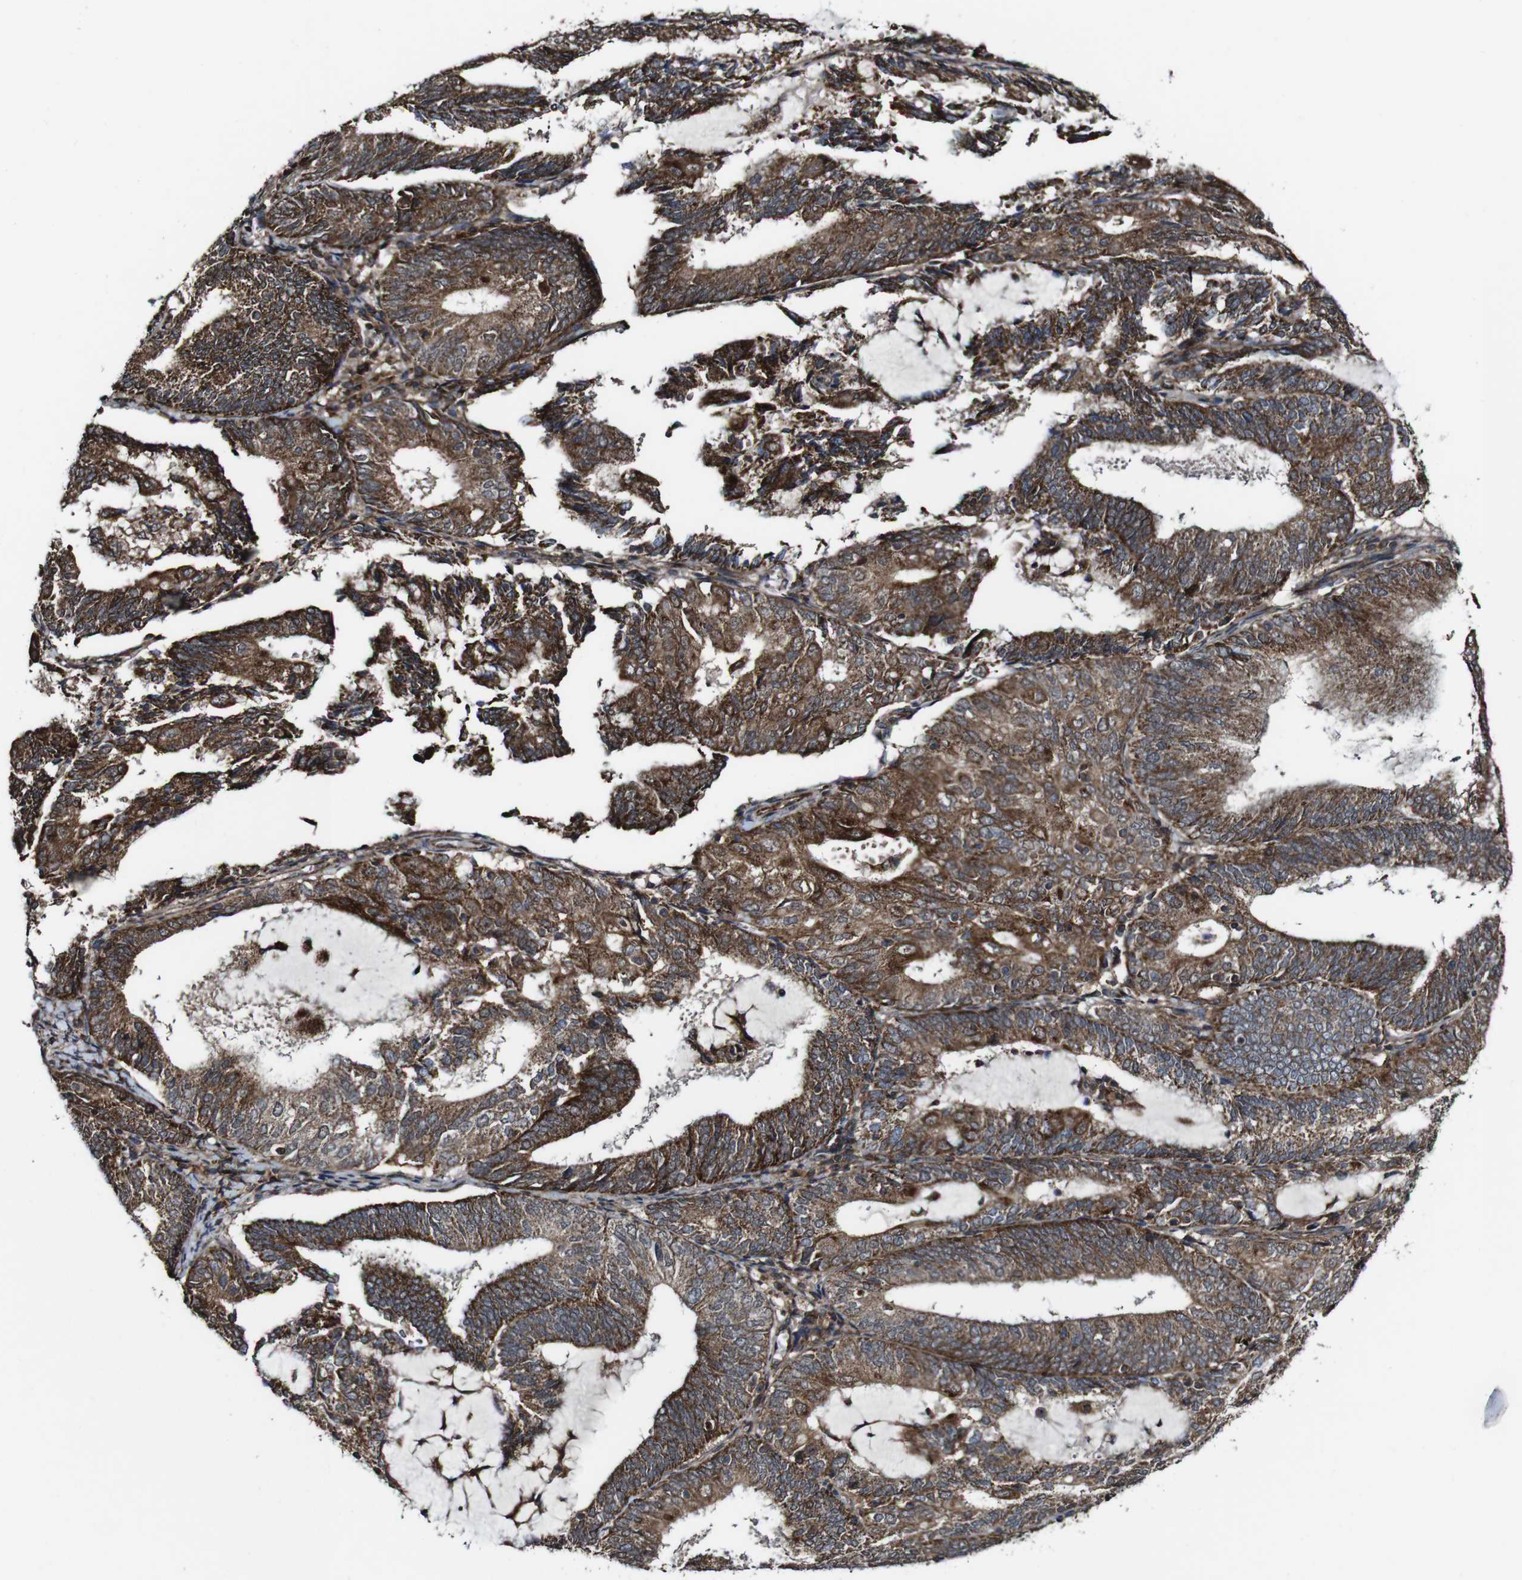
{"staining": {"intensity": "strong", "quantity": "25%-75%", "location": "cytoplasmic/membranous"}, "tissue": "endometrial cancer", "cell_type": "Tumor cells", "image_type": "cancer", "snomed": [{"axis": "morphology", "description": "Adenocarcinoma, NOS"}, {"axis": "topography", "description": "Endometrium"}], "caption": "This image exhibits immunohistochemistry (IHC) staining of endometrial cancer (adenocarcinoma), with high strong cytoplasmic/membranous staining in about 25%-75% of tumor cells.", "gene": "BTN3A3", "patient": {"sex": "female", "age": 81}}